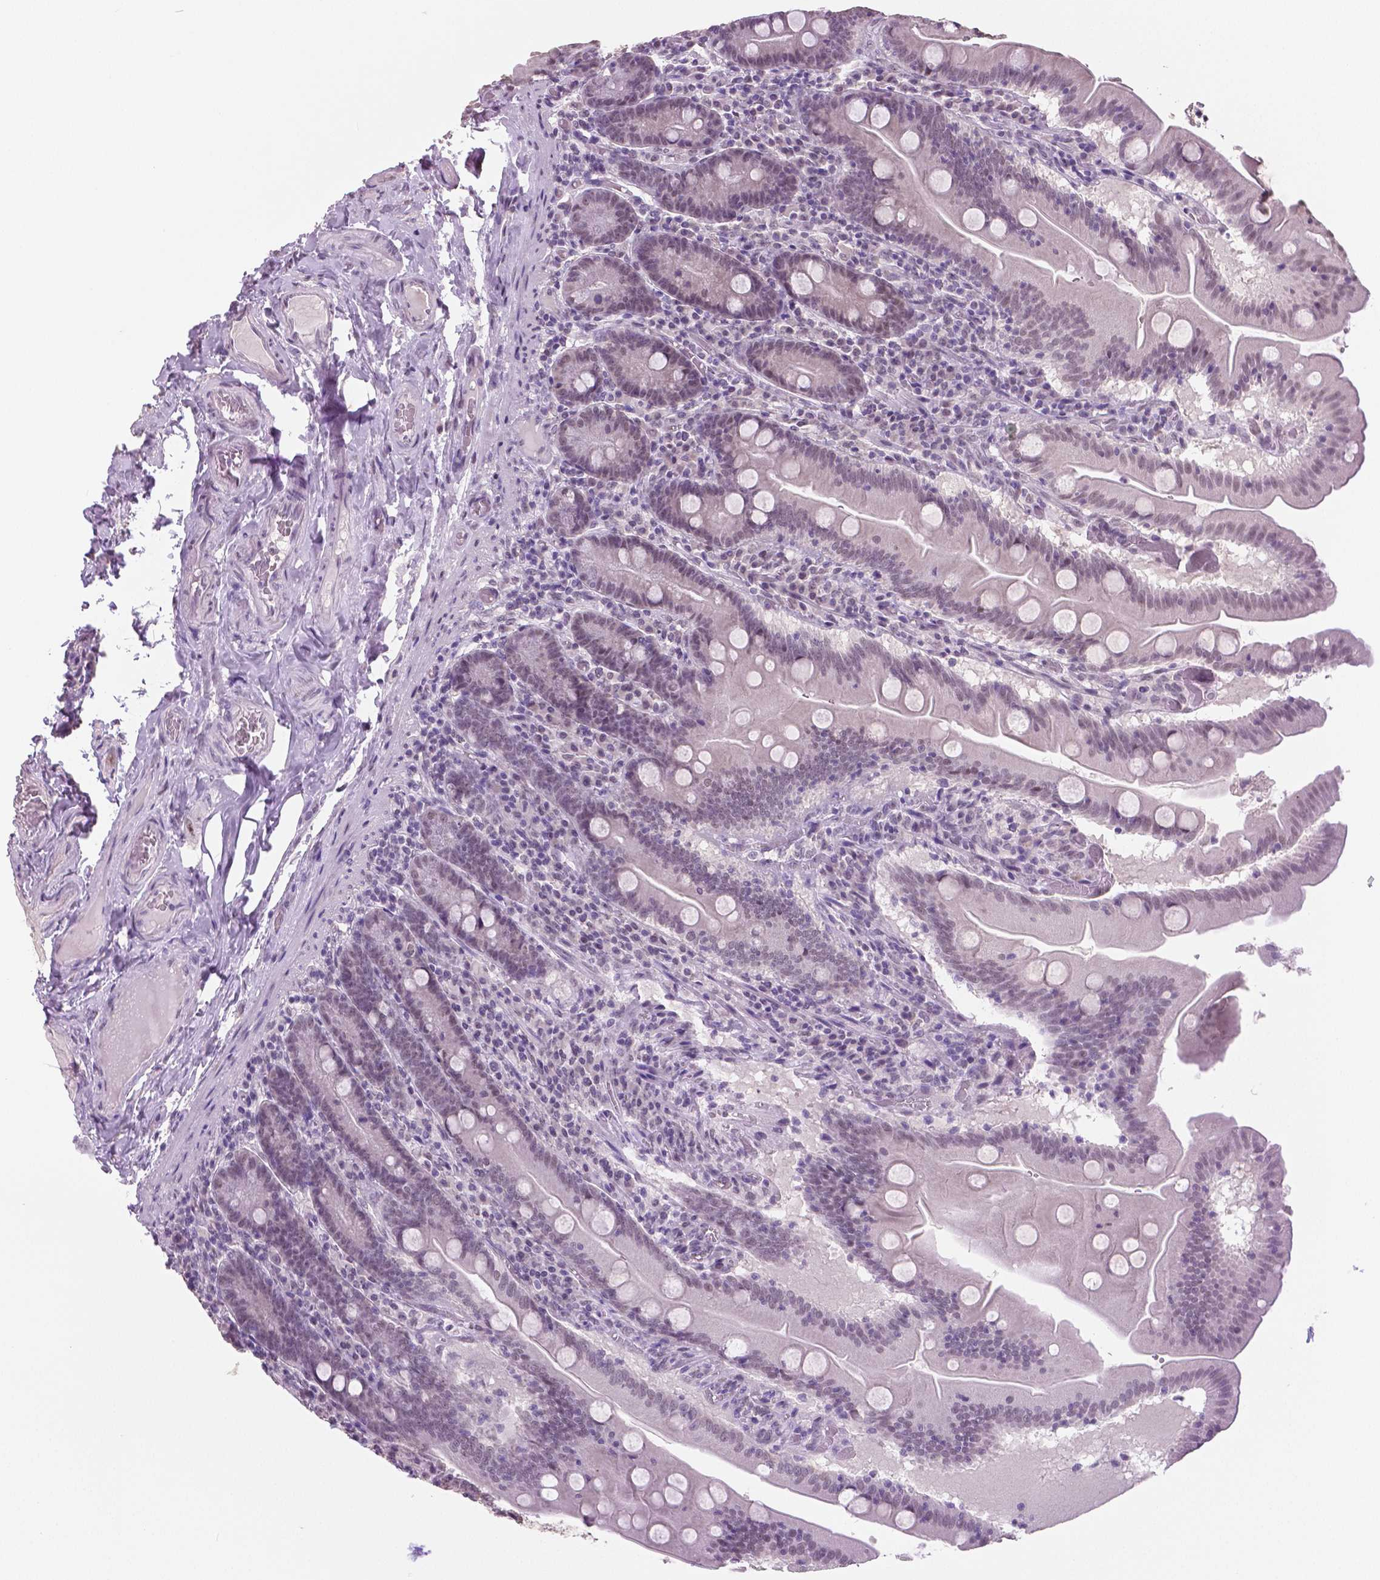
{"staining": {"intensity": "weak", "quantity": "<25%", "location": "nuclear"}, "tissue": "small intestine", "cell_type": "Glandular cells", "image_type": "normal", "snomed": [{"axis": "morphology", "description": "Normal tissue, NOS"}, {"axis": "topography", "description": "Small intestine"}], "caption": "A histopathology image of human small intestine is negative for staining in glandular cells.", "gene": "IGF2BP1", "patient": {"sex": "male", "age": 37}}